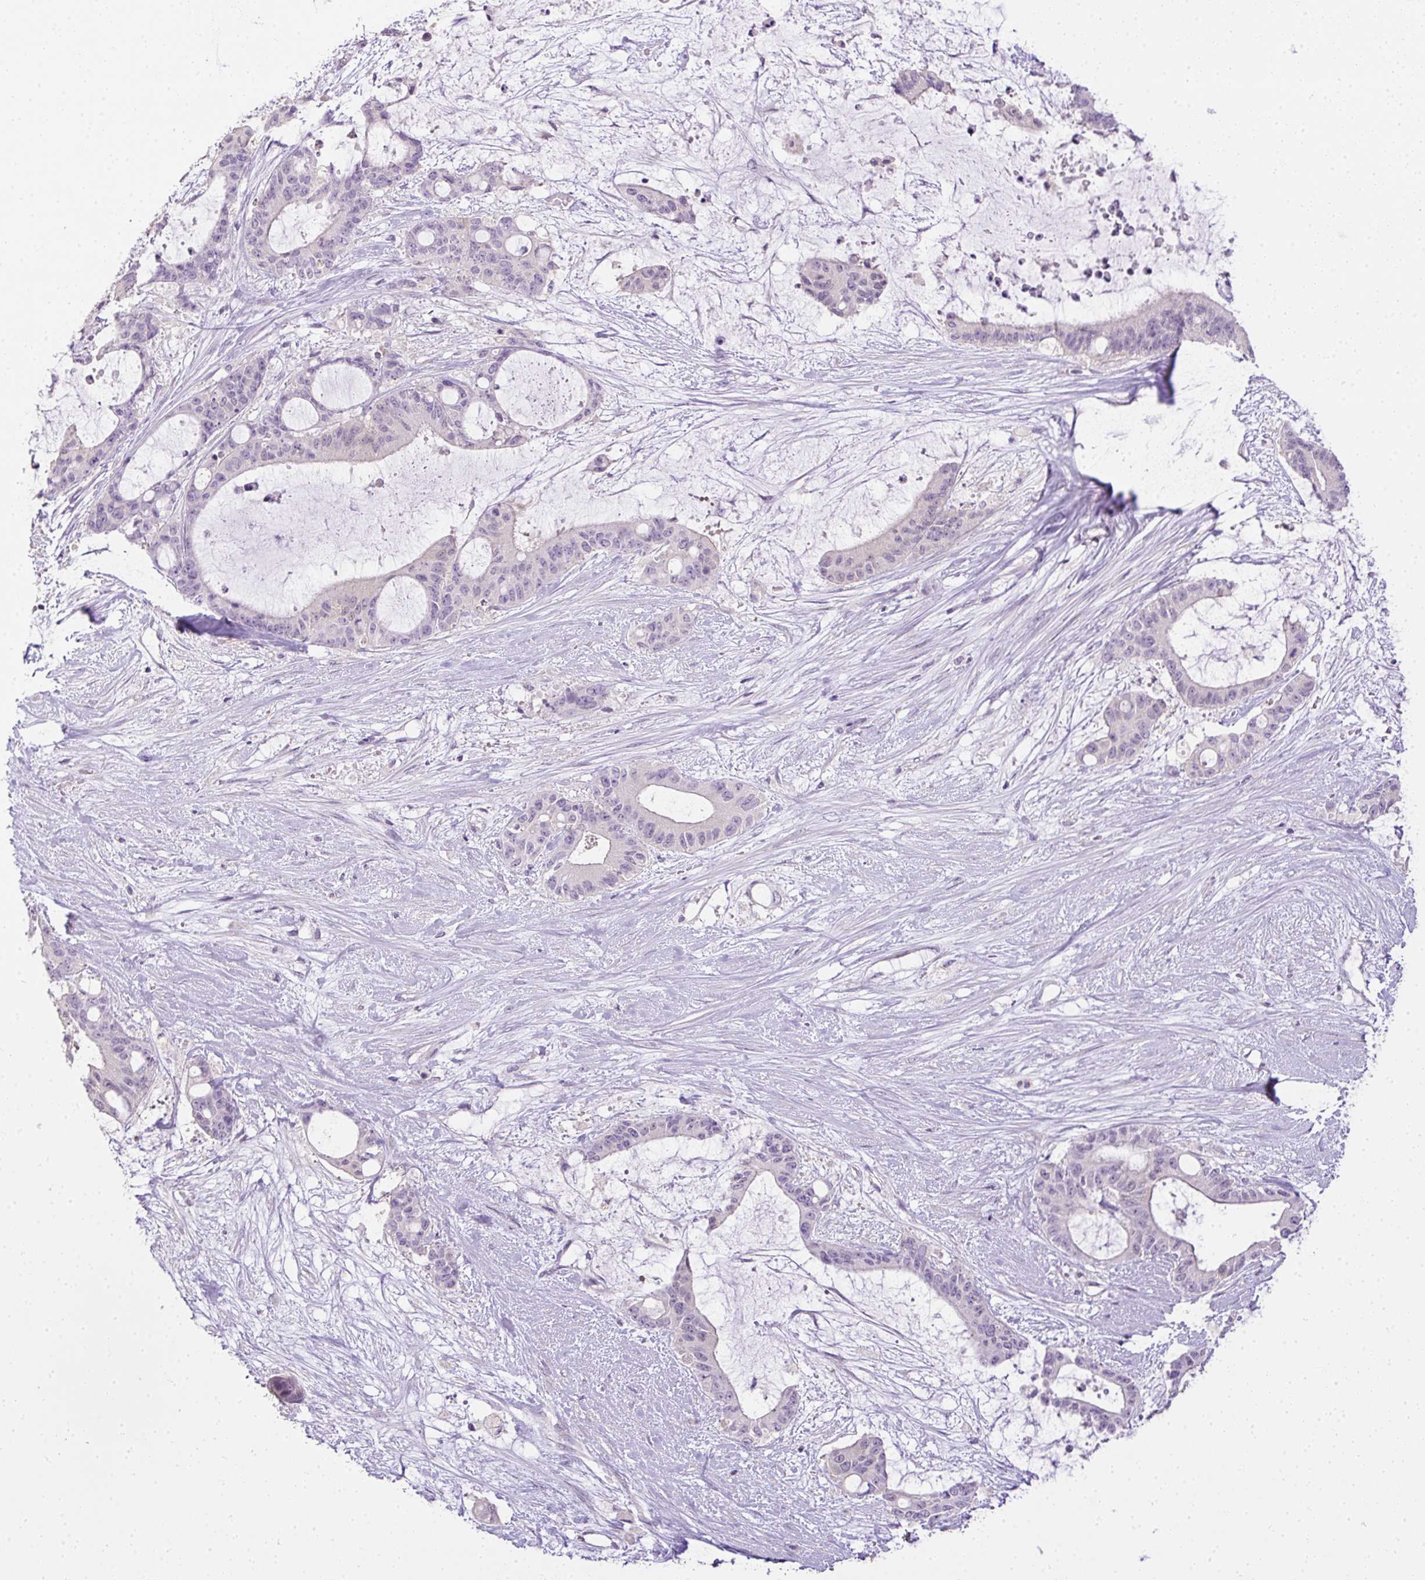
{"staining": {"intensity": "negative", "quantity": "none", "location": "none"}, "tissue": "liver cancer", "cell_type": "Tumor cells", "image_type": "cancer", "snomed": [{"axis": "morphology", "description": "Normal tissue, NOS"}, {"axis": "morphology", "description": "Cholangiocarcinoma"}, {"axis": "topography", "description": "Liver"}, {"axis": "topography", "description": "Peripheral nerve tissue"}], "caption": "Cholangiocarcinoma (liver) was stained to show a protein in brown. There is no significant staining in tumor cells. The staining is performed using DAB (3,3'-diaminobenzidine) brown chromogen with nuclei counter-stained in using hematoxylin.", "gene": "CMPK1", "patient": {"sex": "female", "age": 73}}